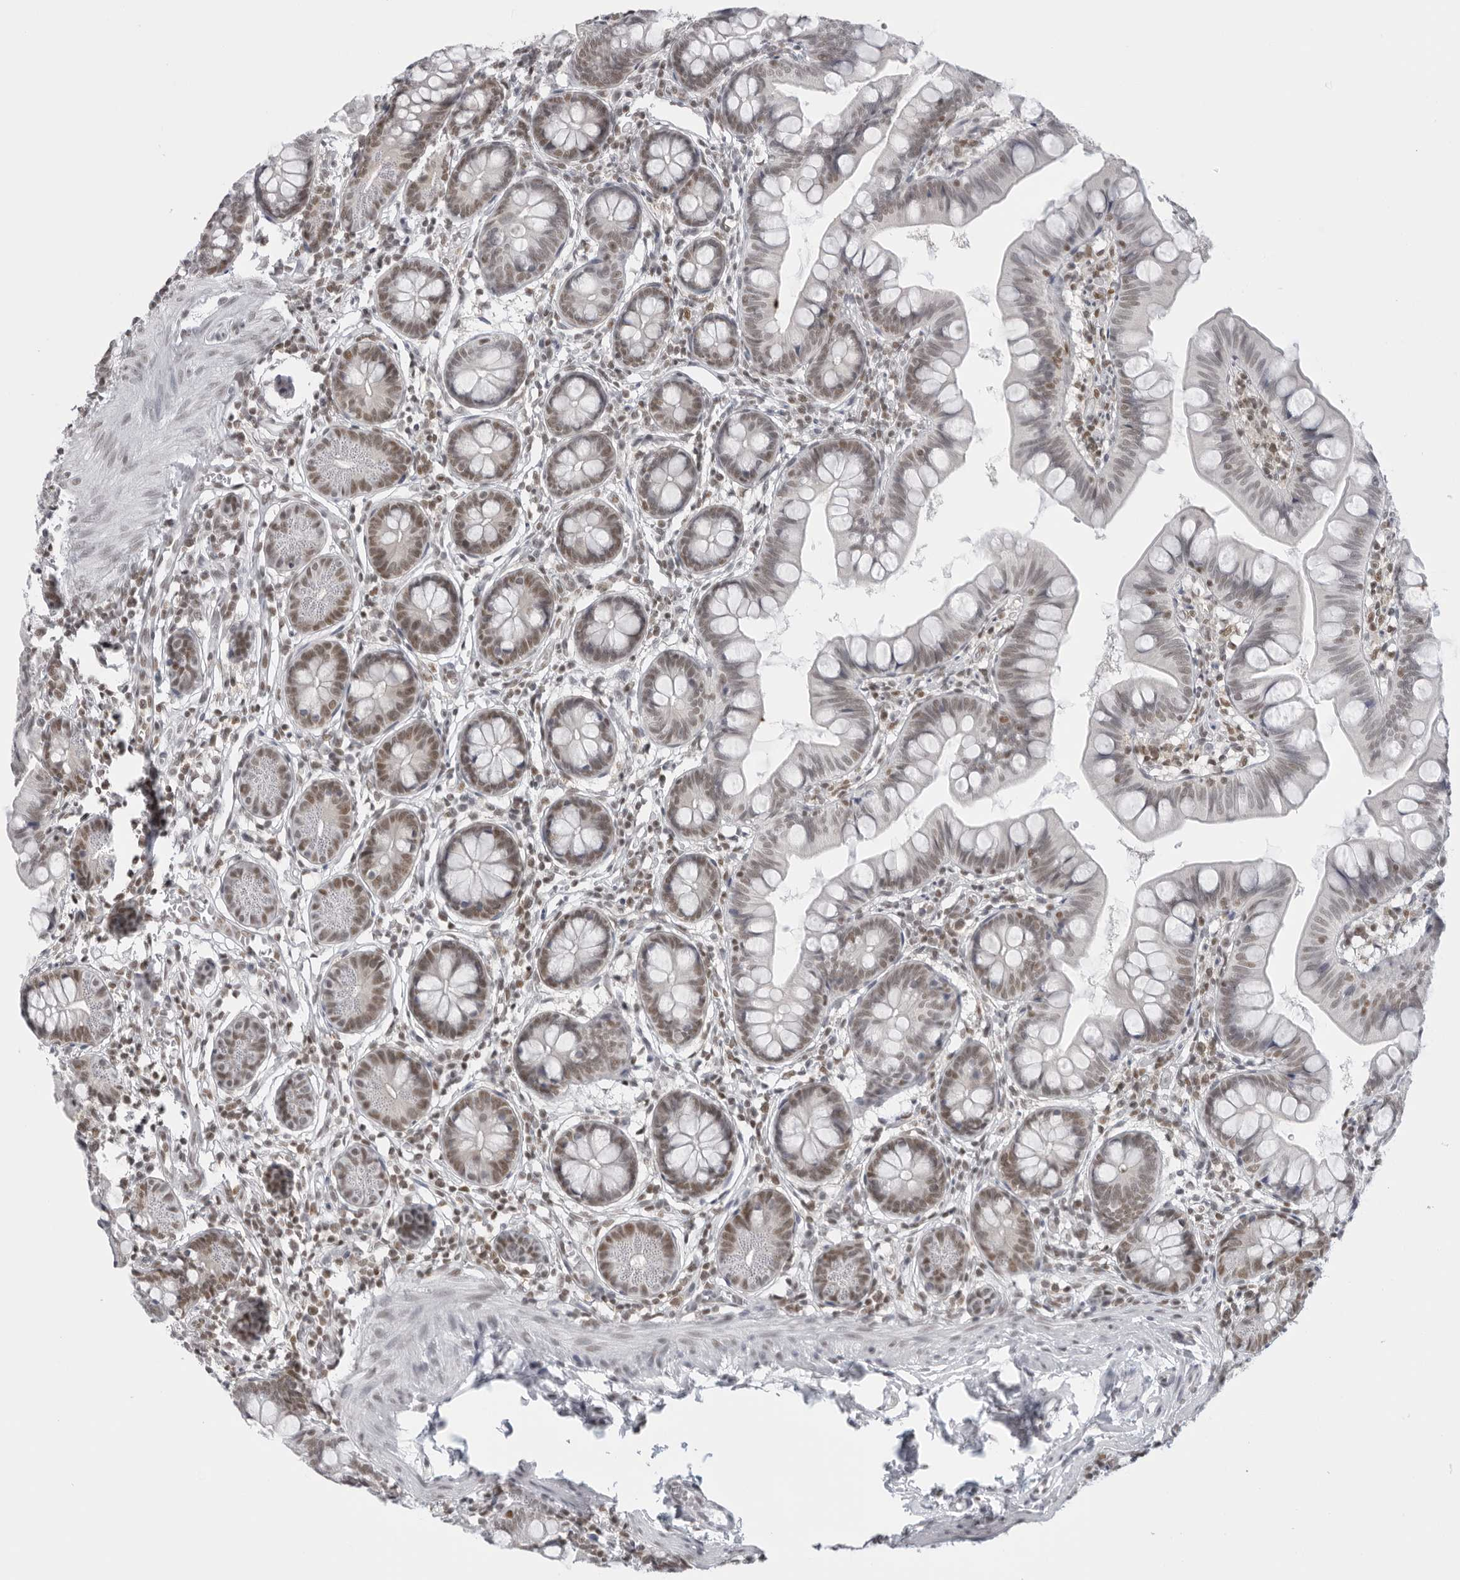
{"staining": {"intensity": "weak", "quantity": "25%-75%", "location": "nuclear"}, "tissue": "small intestine", "cell_type": "Glandular cells", "image_type": "normal", "snomed": [{"axis": "morphology", "description": "Normal tissue, NOS"}, {"axis": "topography", "description": "Small intestine"}], "caption": "A high-resolution image shows immunohistochemistry staining of normal small intestine, which demonstrates weak nuclear staining in approximately 25%-75% of glandular cells.", "gene": "RPA2", "patient": {"sex": "male", "age": 7}}